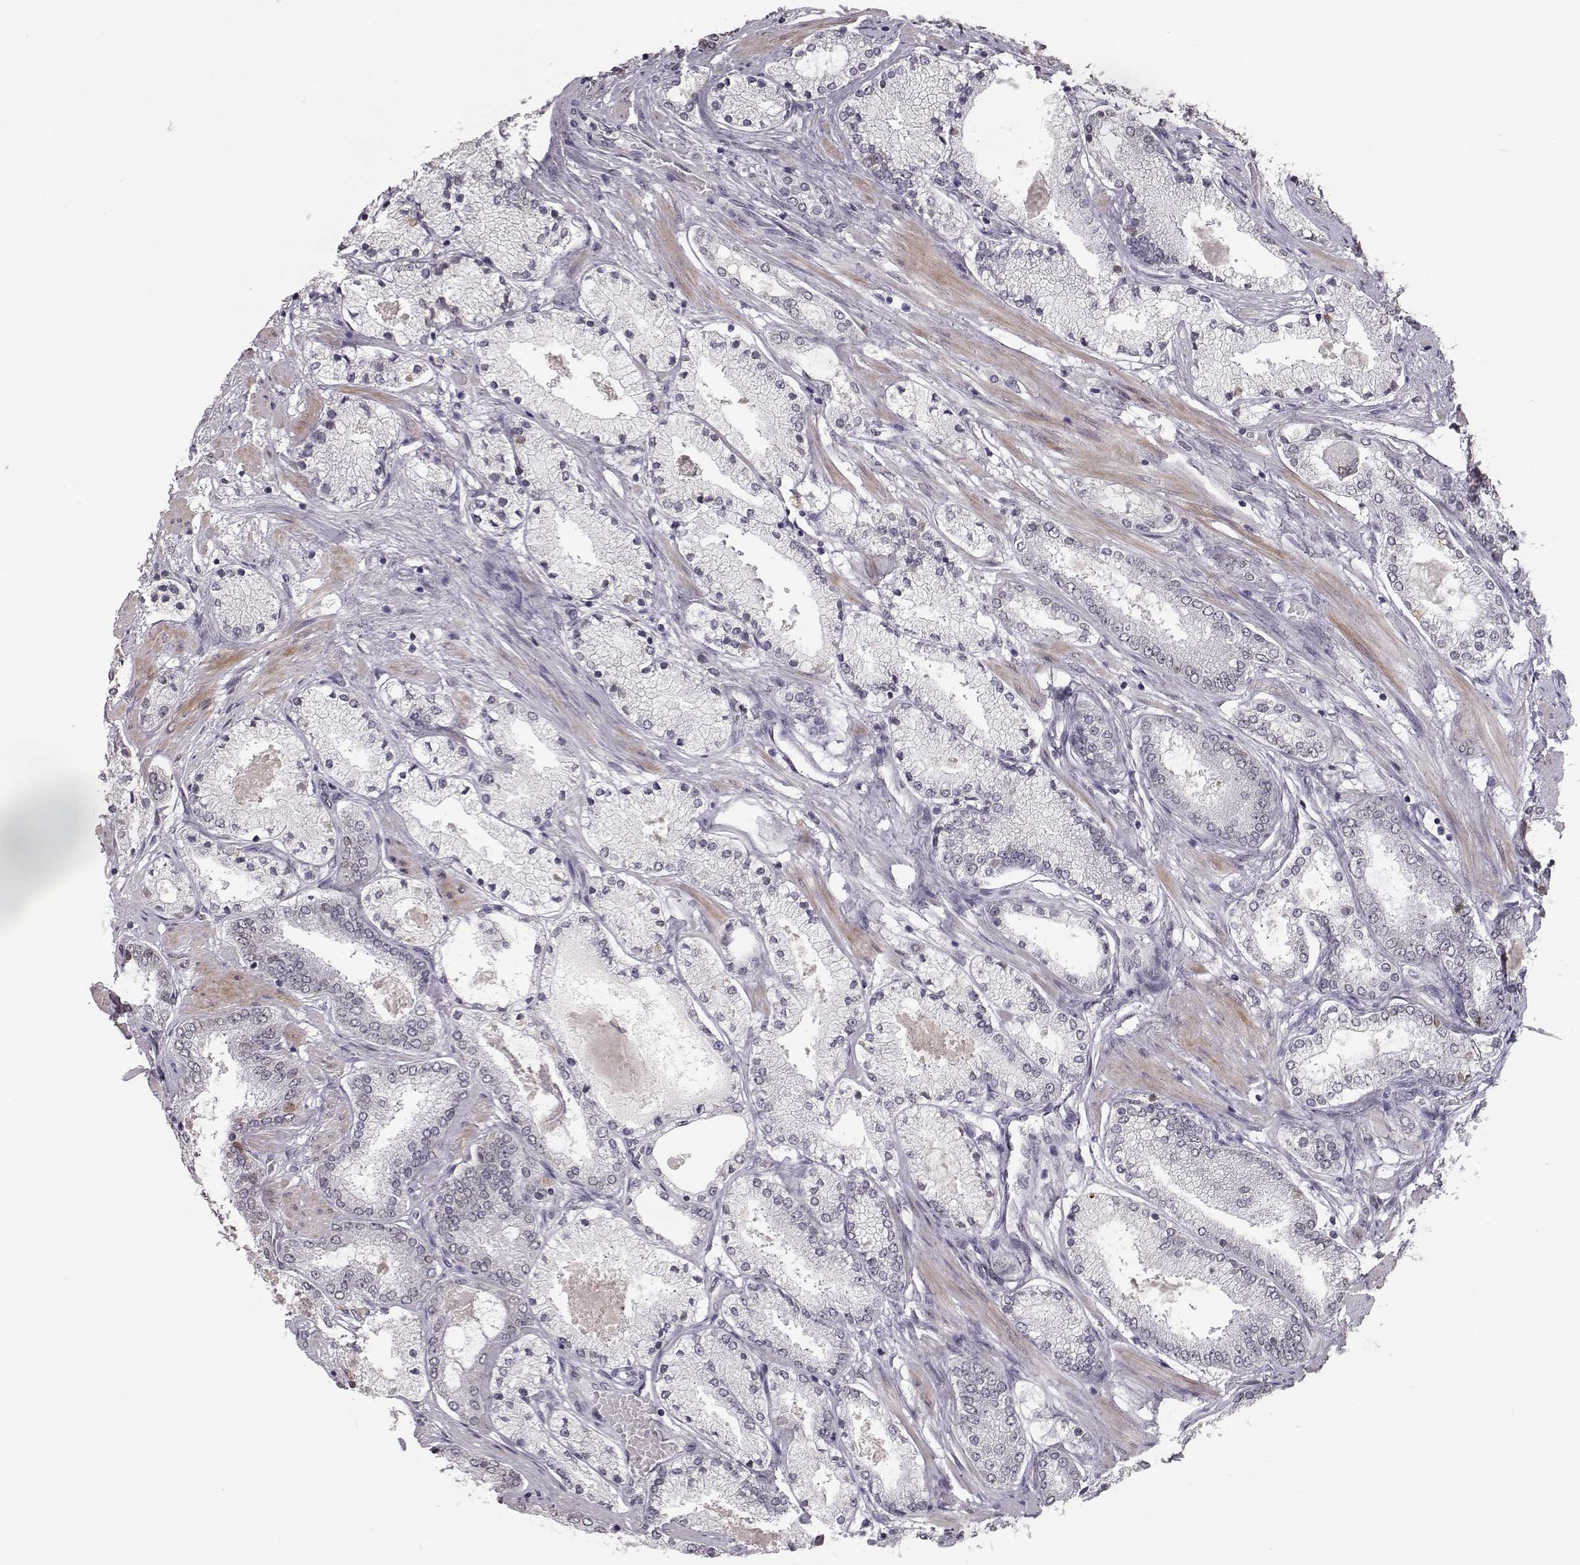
{"staining": {"intensity": "moderate", "quantity": "25%-75%", "location": "cytoplasmic/membranous,nuclear"}, "tissue": "prostate cancer", "cell_type": "Tumor cells", "image_type": "cancer", "snomed": [{"axis": "morphology", "description": "Adenocarcinoma, High grade"}, {"axis": "topography", "description": "Prostate"}], "caption": "Prostate cancer stained with a protein marker displays moderate staining in tumor cells.", "gene": "NUP37", "patient": {"sex": "male", "age": 63}}